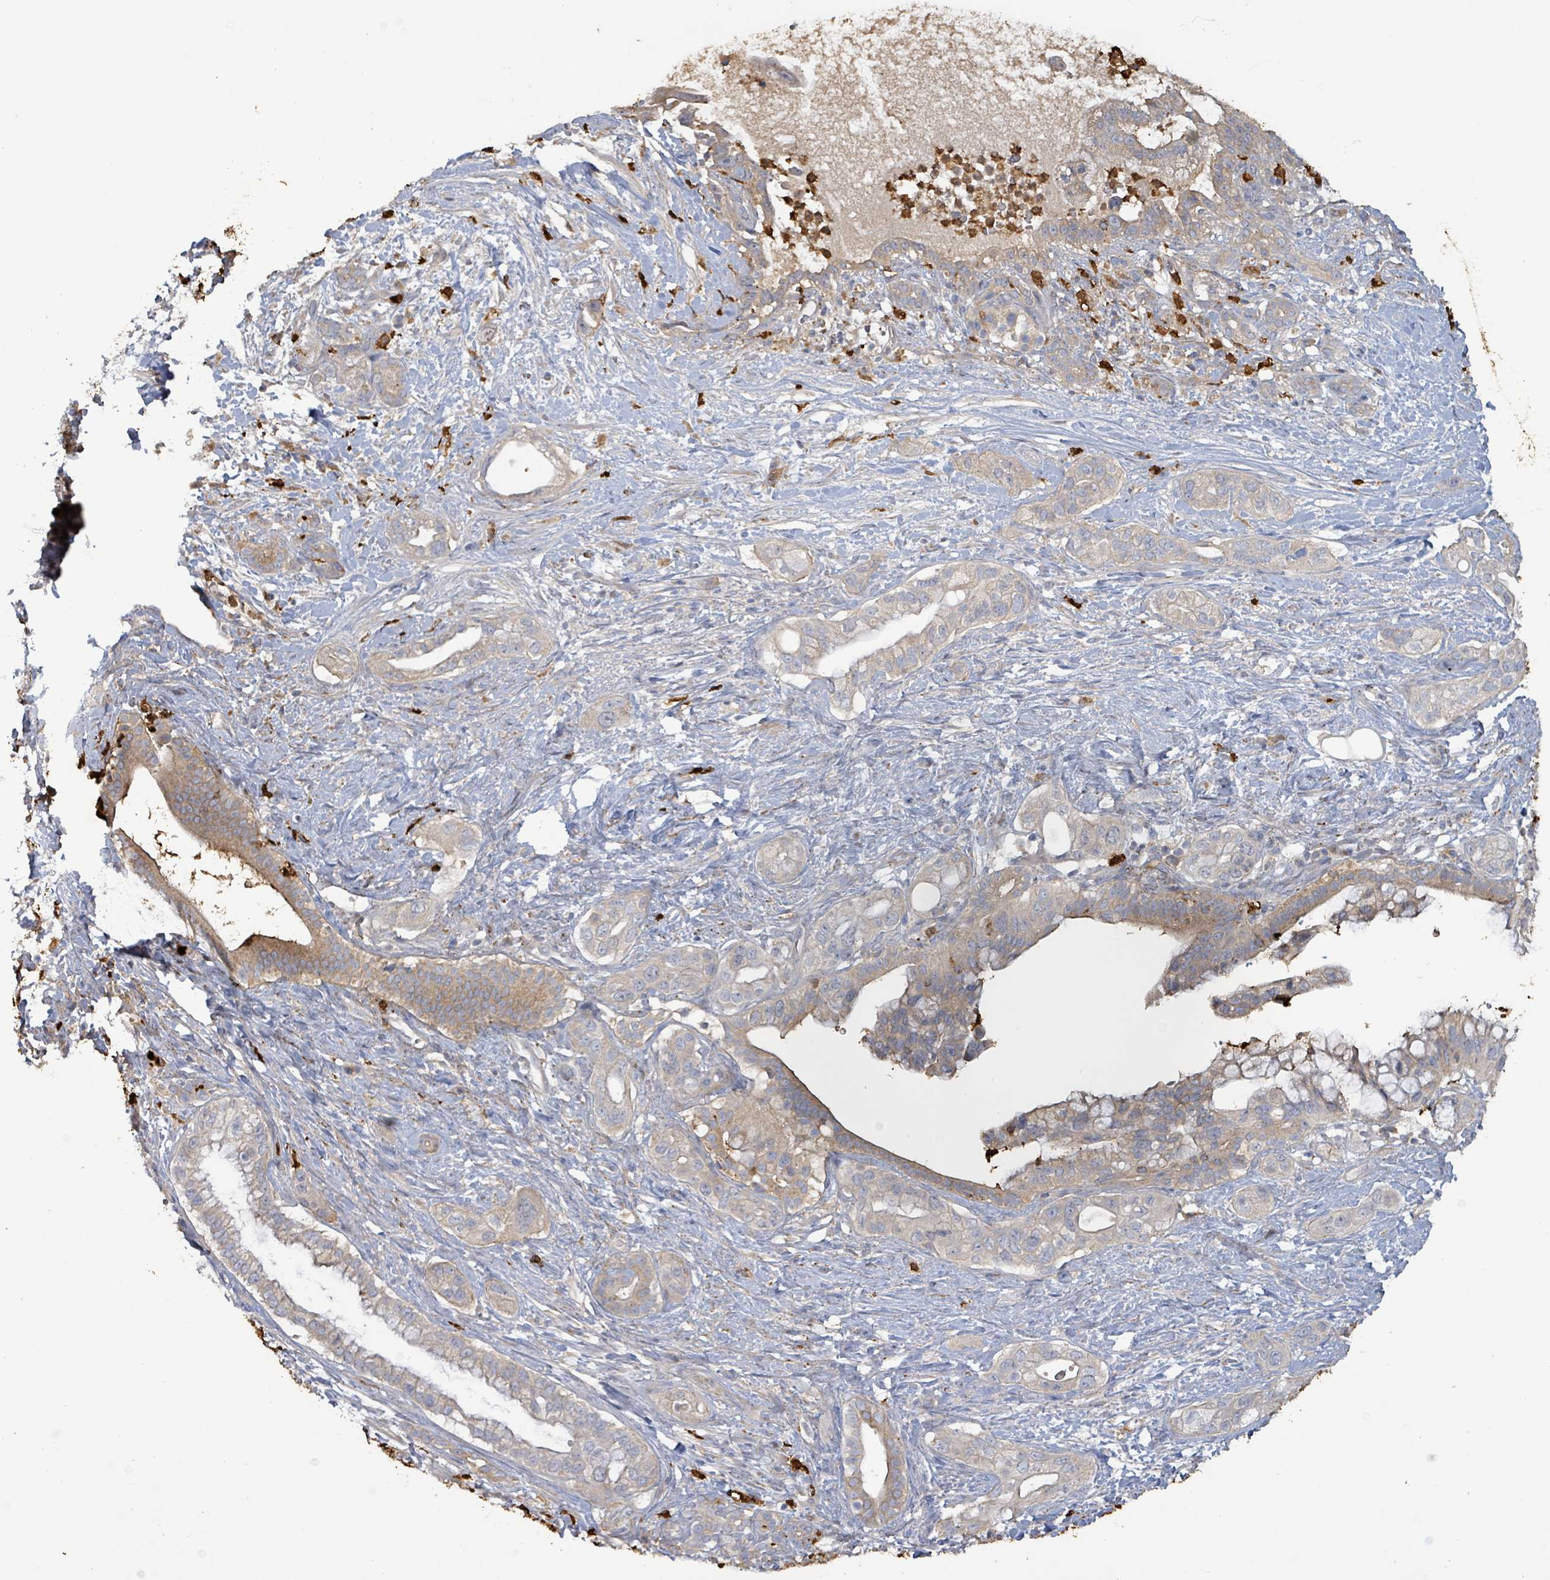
{"staining": {"intensity": "weak", "quantity": "25%-75%", "location": "cytoplasmic/membranous"}, "tissue": "pancreatic cancer", "cell_type": "Tumor cells", "image_type": "cancer", "snomed": [{"axis": "morphology", "description": "Adenocarcinoma, NOS"}, {"axis": "topography", "description": "Pancreas"}], "caption": "Immunohistochemical staining of human pancreatic cancer (adenocarcinoma) reveals low levels of weak cytoplasmic/membranous positivity in approximately 25%-75% of tumor cells. (brown staining indicates protein expression, while blue staining denotes nuclei).", "gene": "FAM210A", "patient": {"sex": "male", "age": 44}}